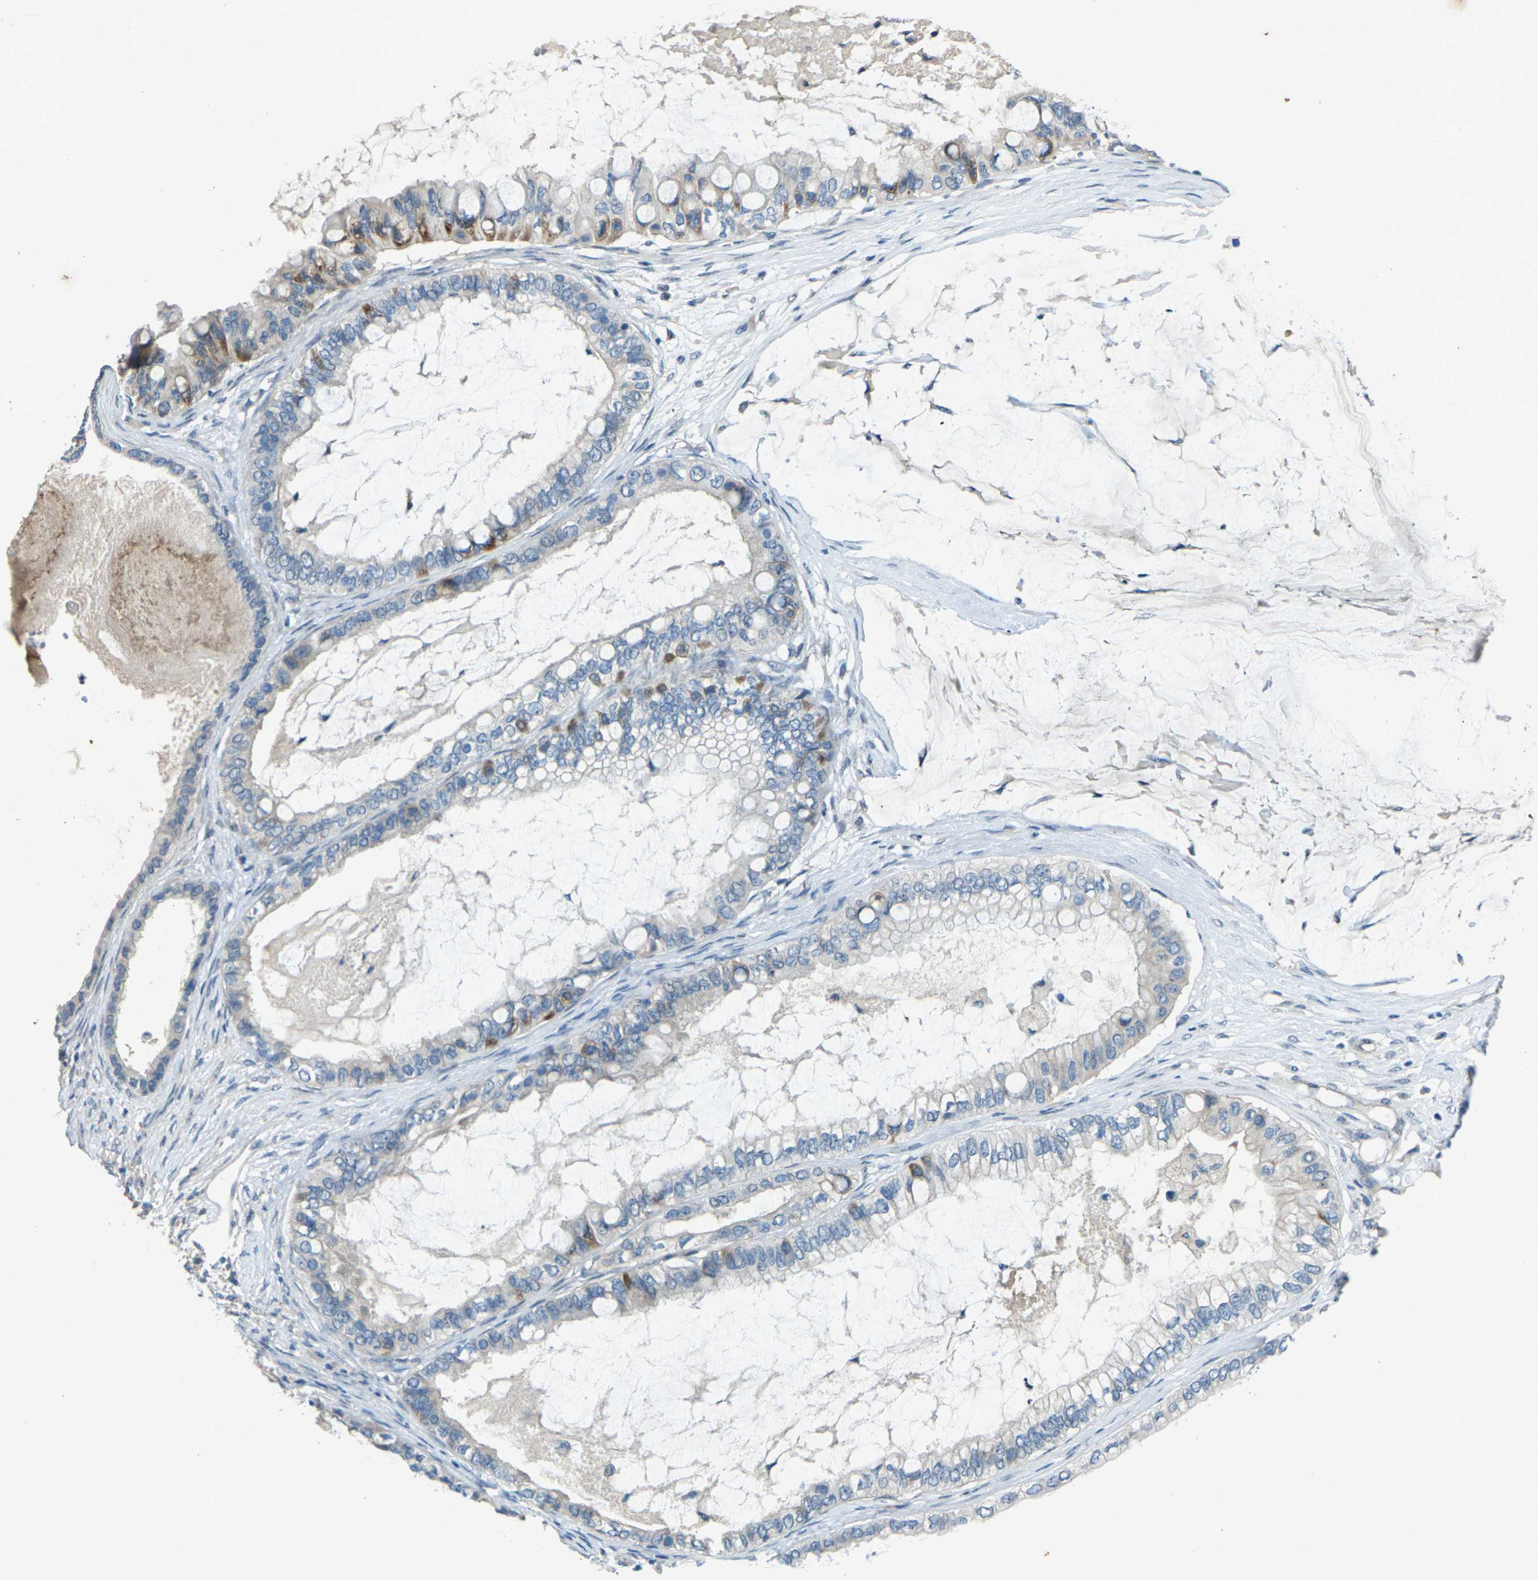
{"staining": {"intensity": "moderate", "quantity": "<25%", "location": "cytoplasmic/membranous"}, "tissue": "ovarian cancer", "cell_type": "Tumor cells", "image_type": "cancer", "snomed": [{"axis": "morphology", "description": "Cystadenocarcinoma, mucinous, NOS"}, {"axis": "topography", "description": "Ovary"}], "caption": "Protein expression analysis of mucinous cystadenocarcinoma (ovarian) exhibits moderate cytoplasmic/membranous expression in approximately <25% of tumor cells.", "gene": "SIGLEC14", "patient": {"sex": "female", "age": 80}}